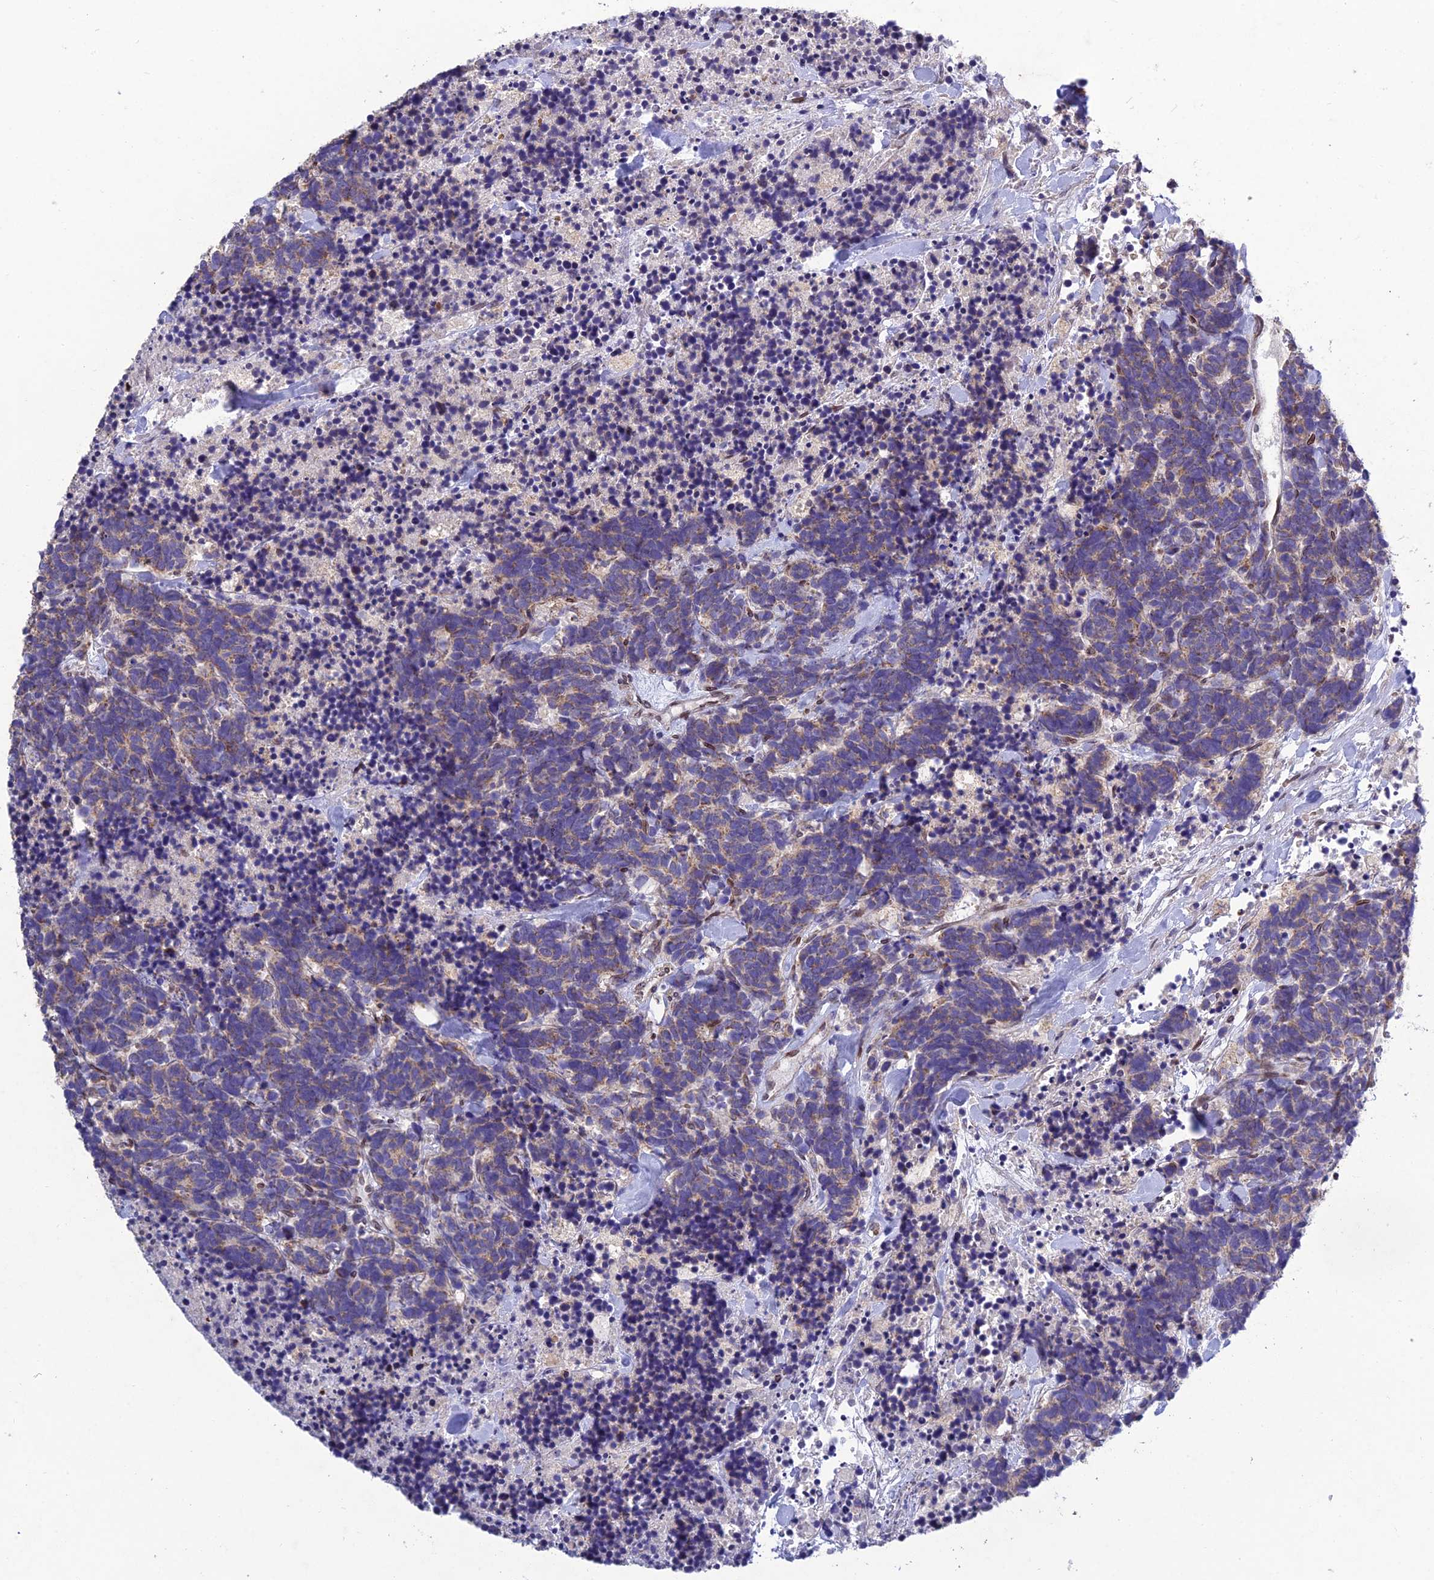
{"staining": {"intensity": "weak", "quantity": ">75%", "location": "cytoplasmic/membranous"}, "tissue": "carcinoid", "cell_type": "Tumor cells", "image_type": "cancer", "snomed": [{"axis": "morphology", "description": "Carcinoma, NOS"}, {"axis": "morphology", "description": "Carcinoid, malignant, NOS"}, {"axis": "topography", "description": "Prostate"}], "caption": "Immunohistochemistry histopathology image of neoplastic tissue: human carcinoid stained using immunohistochemistry displays low levels of weak protein expression localized specifically in the cytoplasmic/membranous of tumor cells, appearing as a cytoplasmic/membranous brown color.", "gene": "MGAT2", "patient": {"sex": "male", "age": 57}}